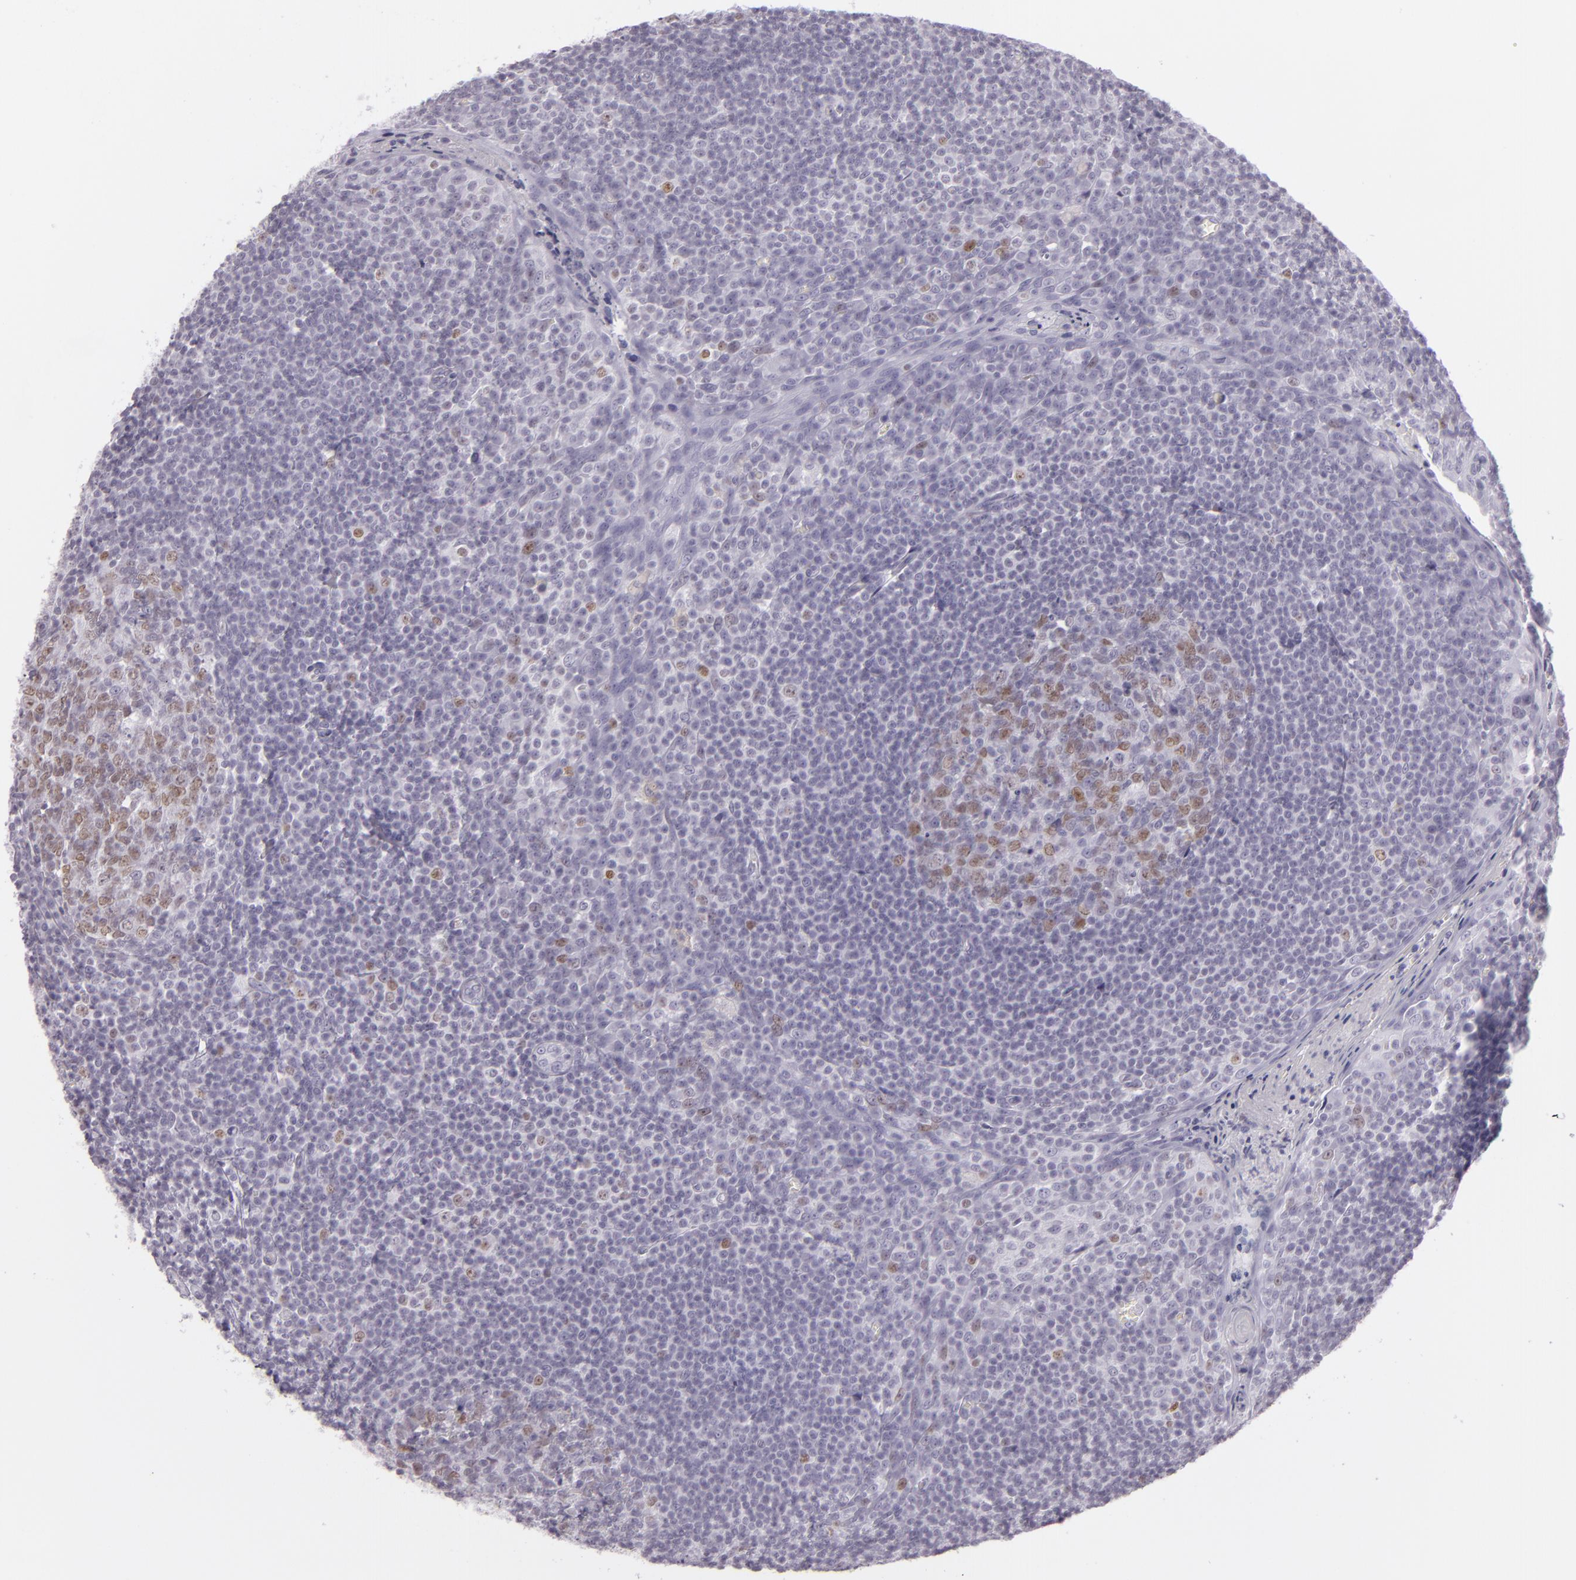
{"staining": {"intensity": "strong", "quantity": "25%-75%", "location": "nuclear"}, "tissue": "tonsil", "cell_type": "Germinal center cells", "image_type": "normal", "snomed": [{"axis": "morphology", "description": "Normal tissue, NOS"}, {"axis": "topography", "description": "Tonsil"}], "caption": "Immunohistochemical staining of benign tonsil displays high levels of strong nuclear staining in approximately 25%-75% of germinal center cells.", "gene": "MCM3", "patient": {"sex": "male", "age": 31}}